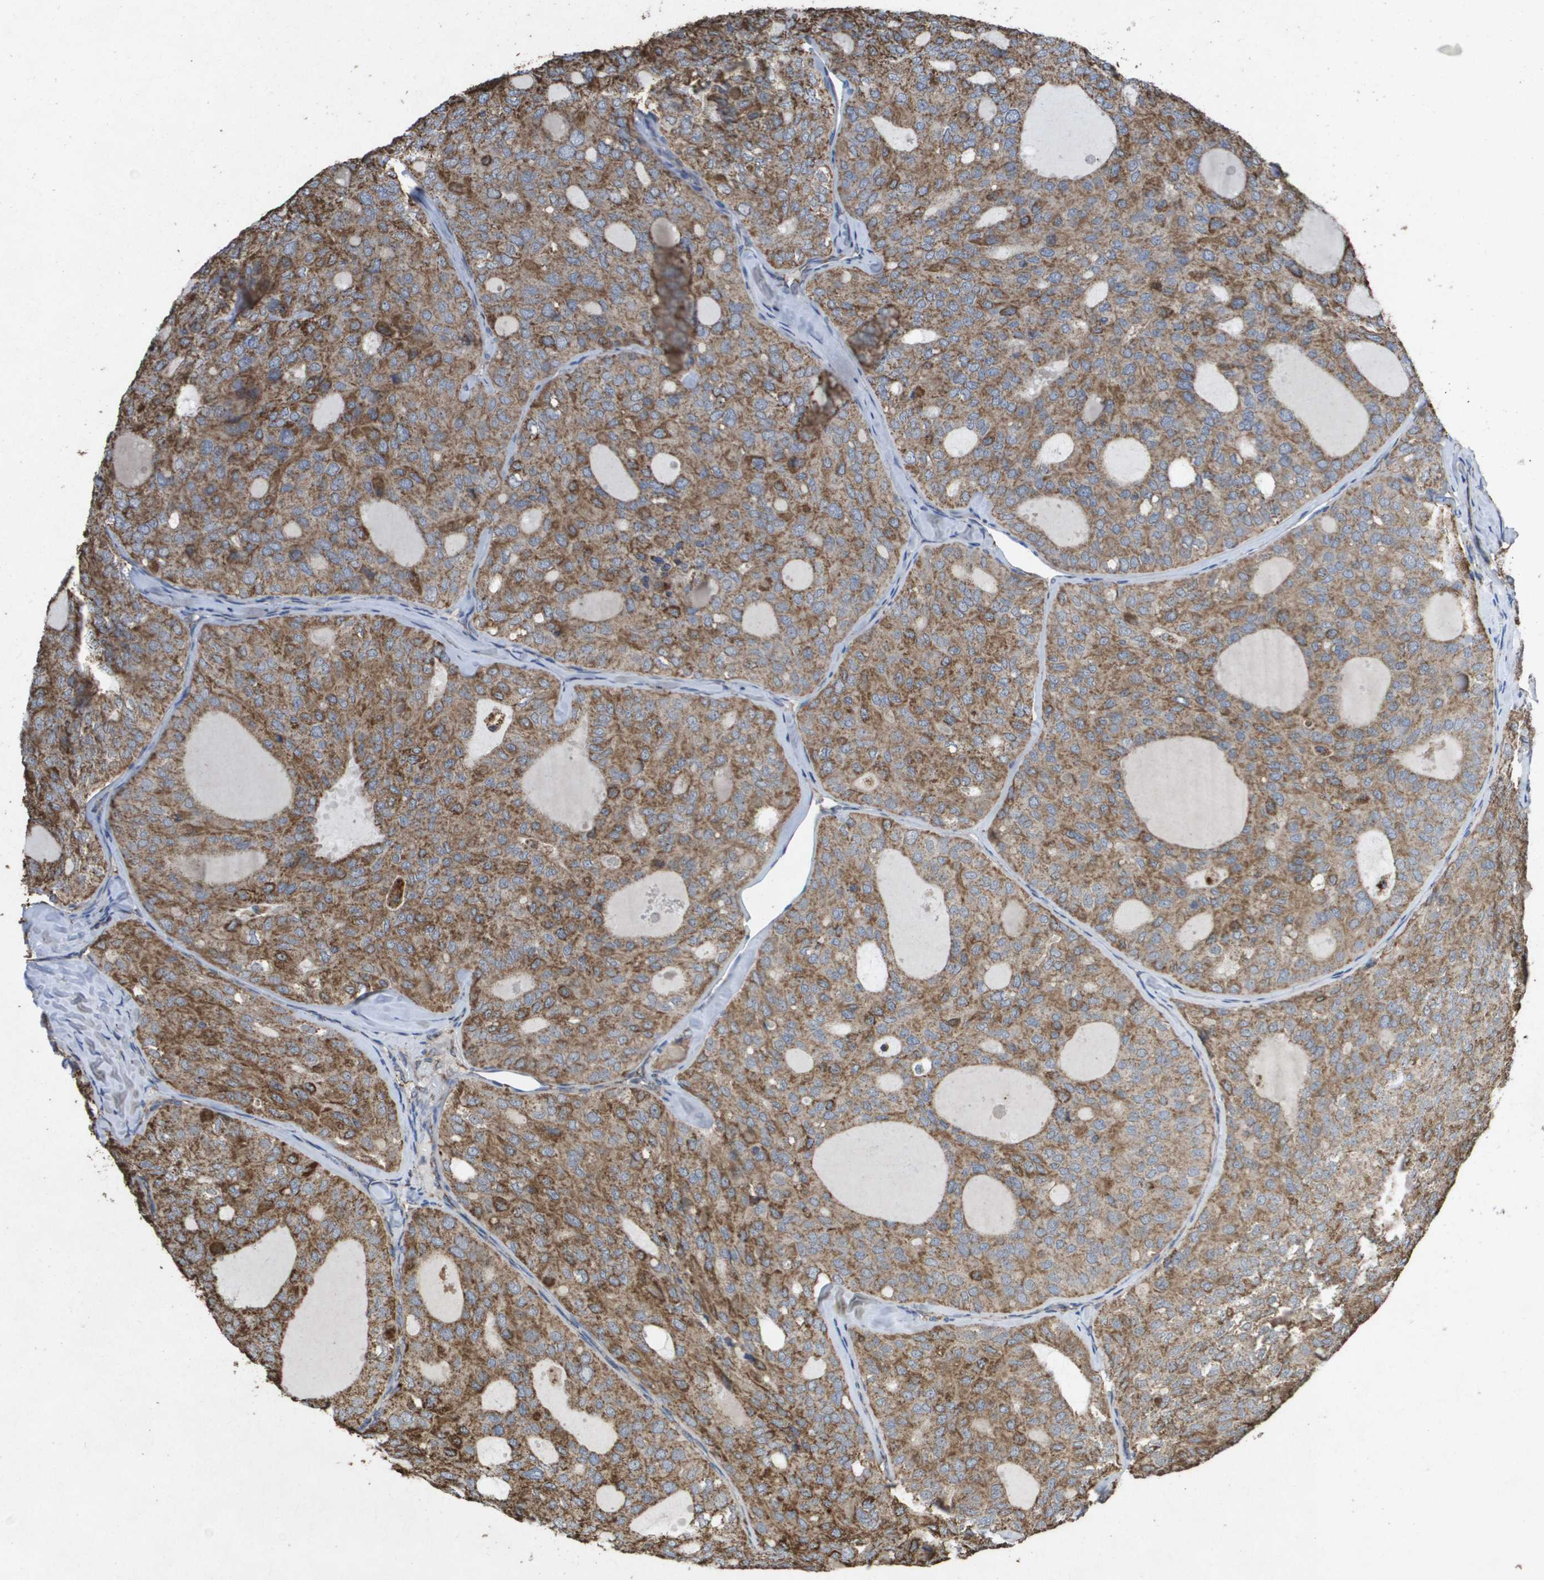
{"staining": {"intensity": "moderate", "quantity": ">75%", "location": "cytoplasmic/membranous"}, "tissue": "thyroid cancer", "cell_type": "Tumor cells", "image_type": "cancer", "snomed": [{"axis": "morphology", "description": "Follicular adenoma carcinoma, NOS"}, {"axis": "topography", "description": "Thyroid gland"}], "caption": "Tumor cells exhibit medium levels of moderate cytoplasmic/membranous staining in approximately >75% of cells in thyroid cancer (follicular adenoma carcinoma). (Stains: DAB in brown, nuclei in blue, Microscopy: brightfield microscopy at high magnification).", "gene": "HSPE1", "patient": {"sex": "male", "age": 75}}